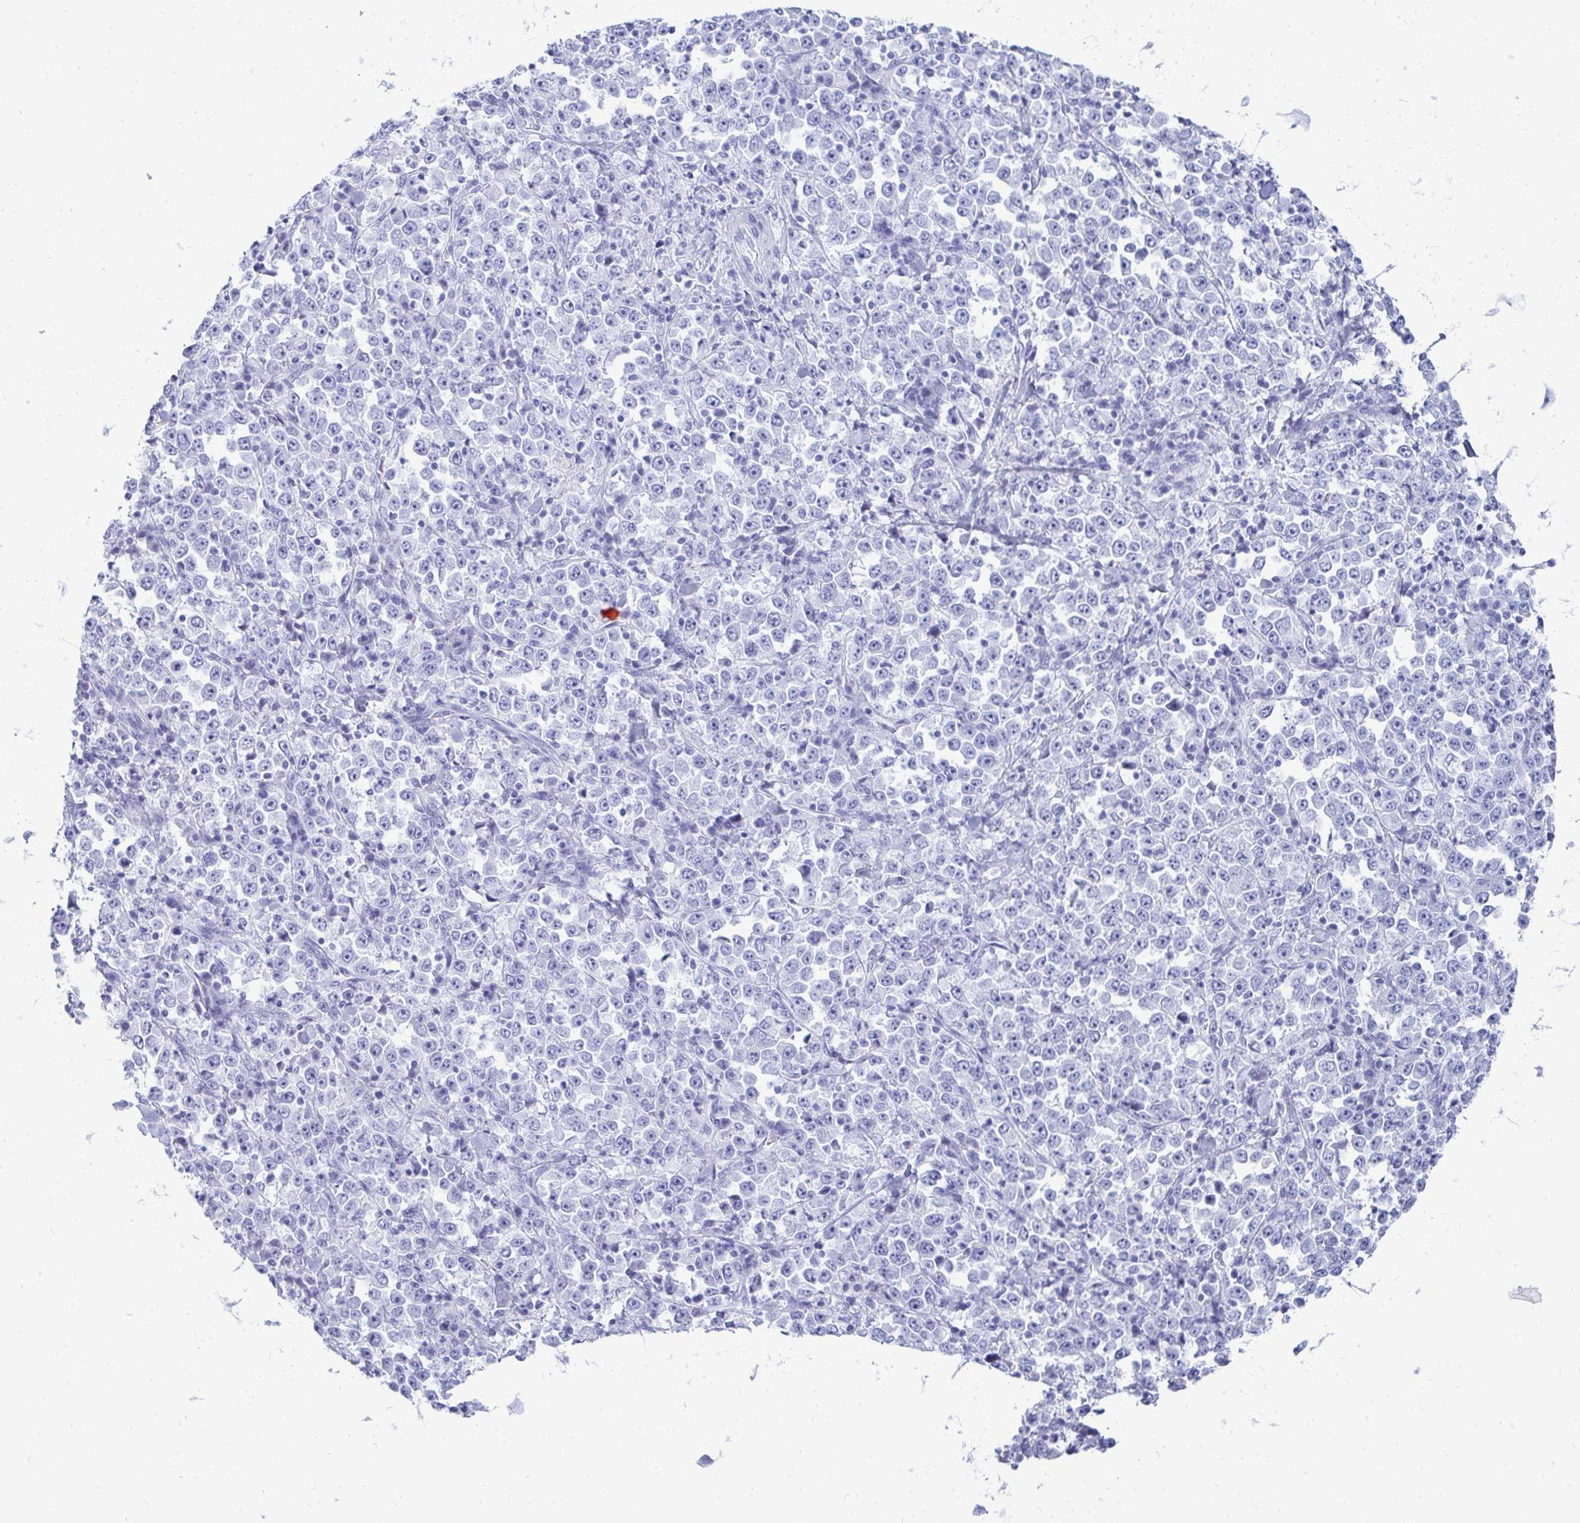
{"staining": {"intensity": "negative", "quantity": "none", "location": "none"}, "tissue": "stomach cancer", "cell_type": "Tumor cells", "image_type": "cancer", "snomed": [{"axis": "morphology", "description": "Normal tissue, NOS"}, {"axis": "morphology", "description": "Adenocarcinoma, NOS"}, {"axis": "topography", "description": "Stomach, upper"}, {"axis": "topography", "description": "Stomach"}], "caption": "Stomach cancer (adenocarcinoma) was stained to show a protein in brown. There is no significant expression in tumor cells. (DAB (3,3'-diaminobenzidine) immunohistochemistry (IHC) with hematoxylin counter stain).", "gene": "OR10R2", "patient": {"sex": "male", "age": 59}}